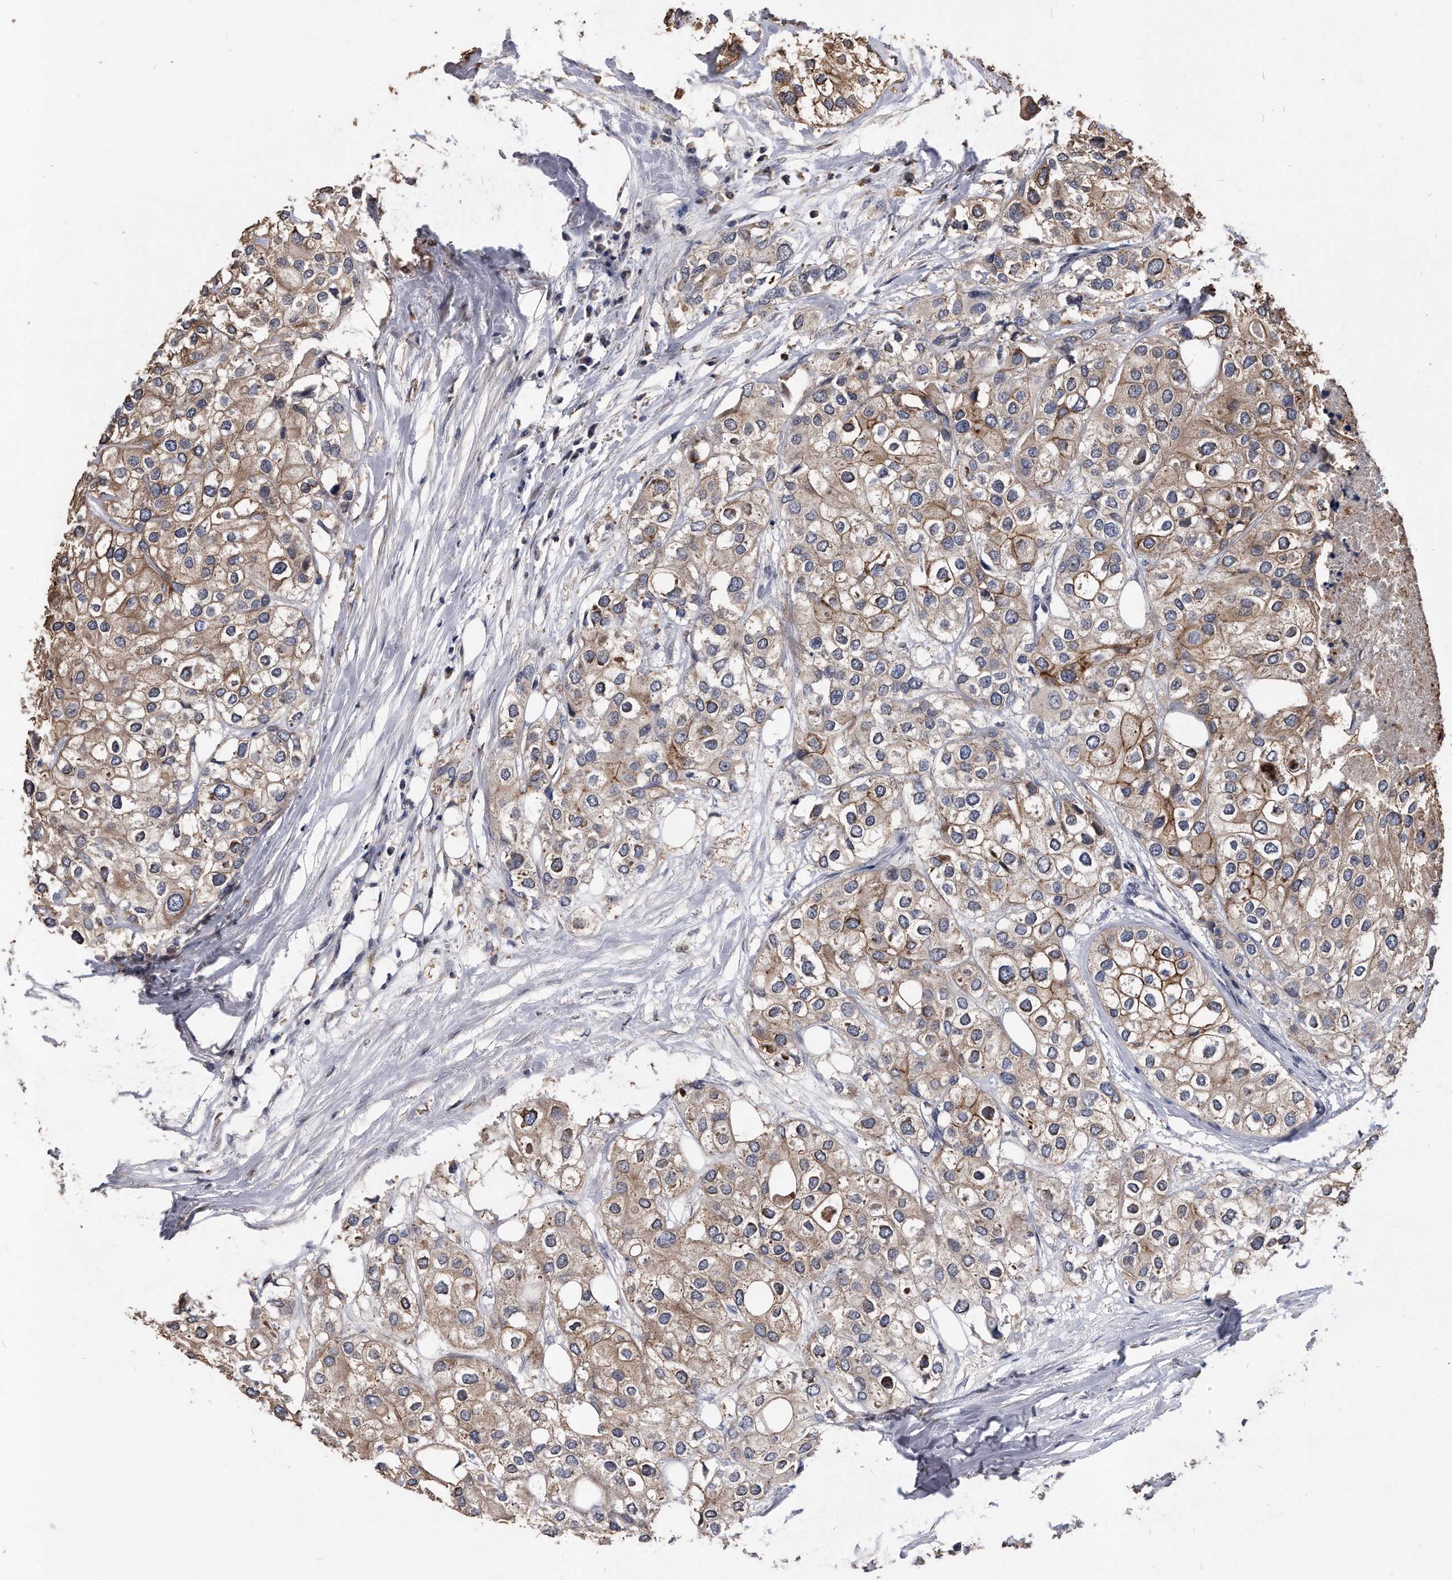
{"staining": {"intensity": "strong", "quantity": "25%-75%", "location": "cytoplasmic/membranous"}, "tissue": "urothelial cancer", "cell_type": "Tumor cells", "image_type": "cancer", "snomed": [{"axis": "morphology", "description": "Urothelial carcinoma, High grade"}, {"axis": "topography", "description": "Urinary bladder"}], "caption": "Brown immunohistochemical staining in urothelial carcinoma (high-grade) displays strong cytoplasmic/membranous expression in about 25%-75% of tumor cells.", "gene": "IL20RA", "patient": {"sex": "male", "age": 64}}